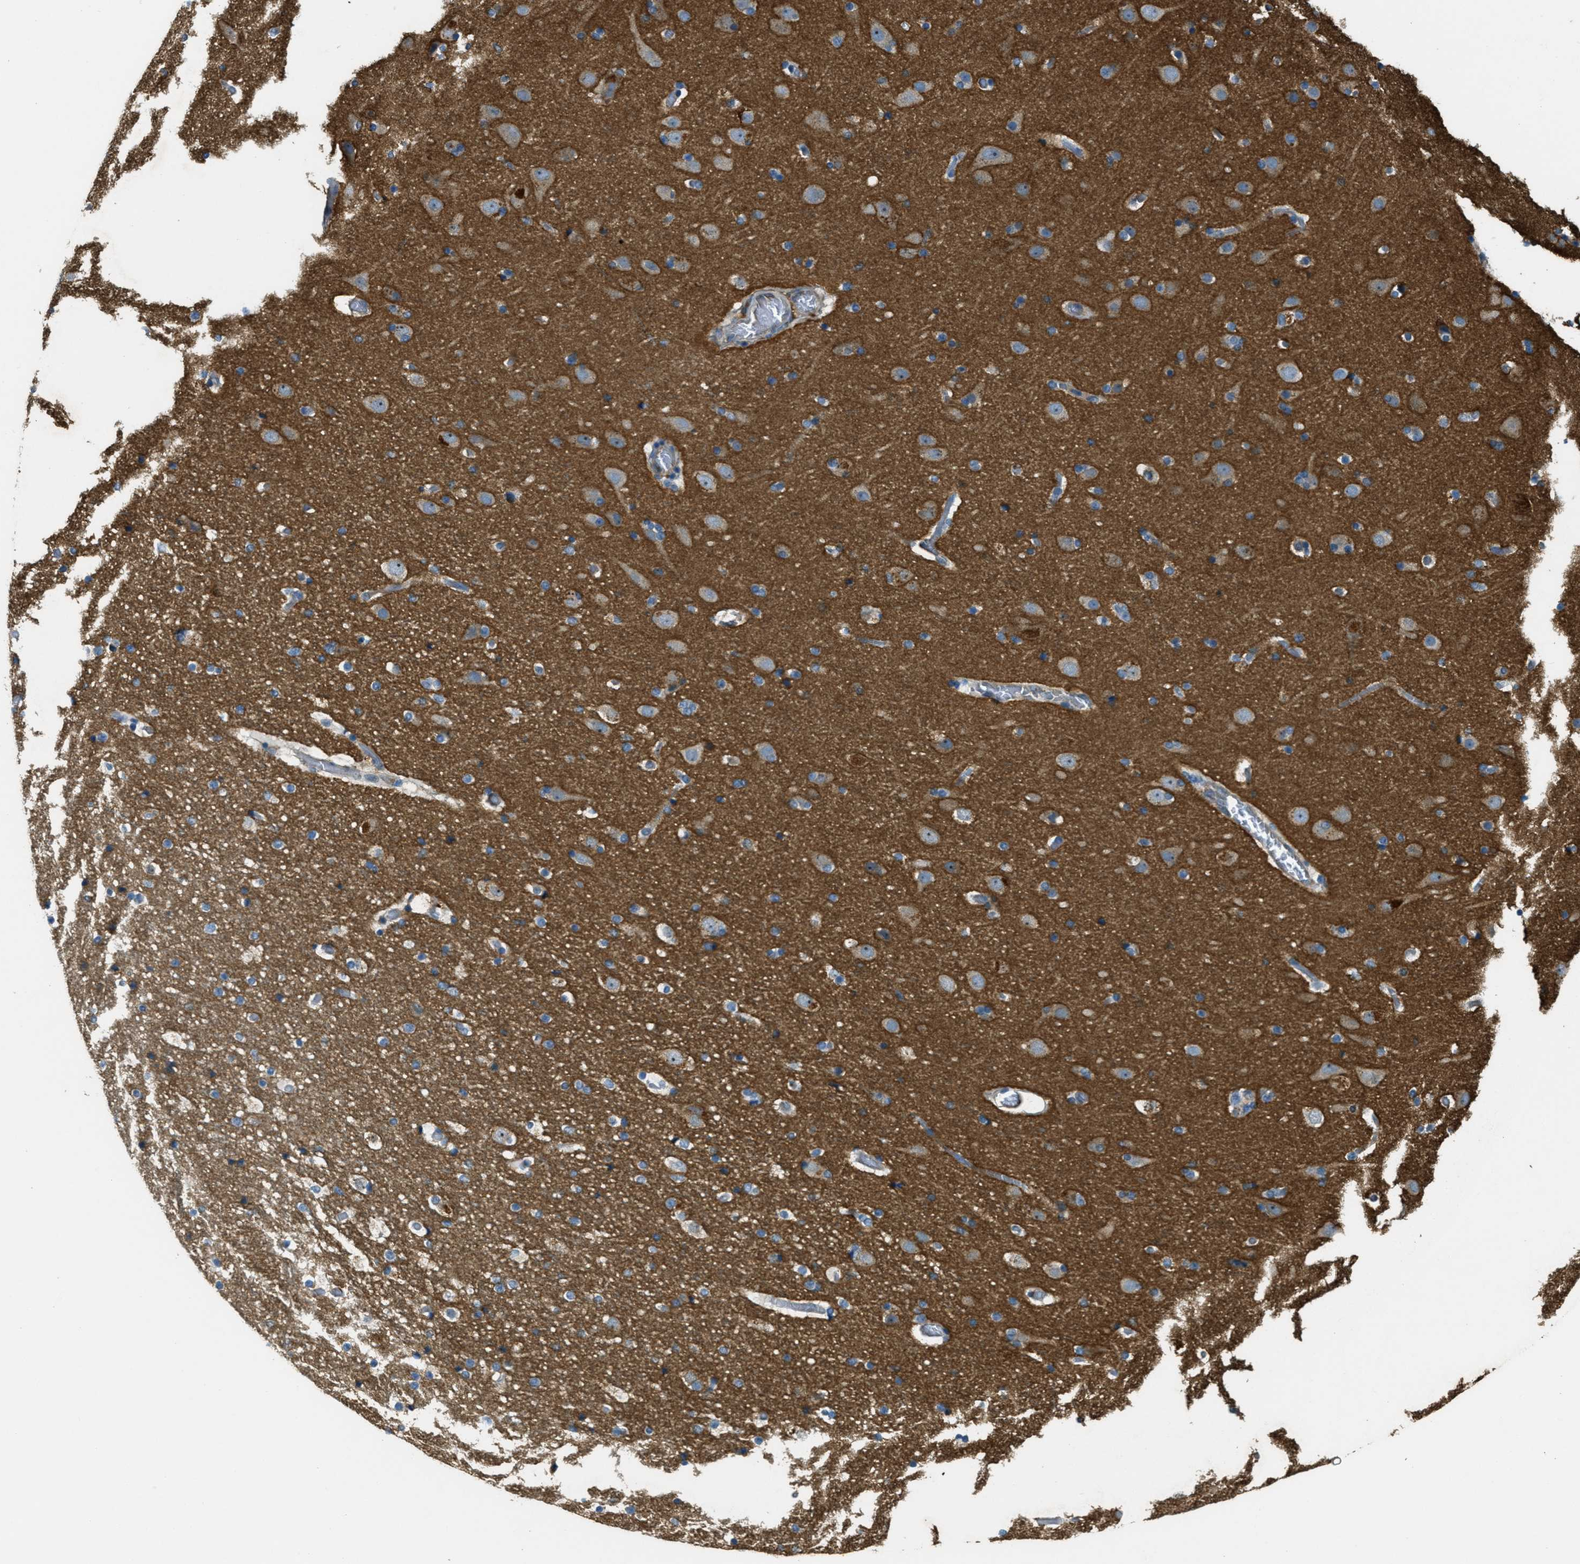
{"staining": {"intensity": "negative", "quantity": "none", "location": "none"}, "tissue": "cerebral cortex", "cell_type": "Endothelial cells", "image_type": "normal", "snomed": [{"axis": "morphology", "description": "Normal tissue, NOS"}, {"axis": "topography", "description": "Cerebral cortex"}], "caption": "Image shows no protein expression in endothelial cells of unremarkable cerebral cortex.", "gene": "OSMR", "patient": {"sex": "male", "age": 57}}